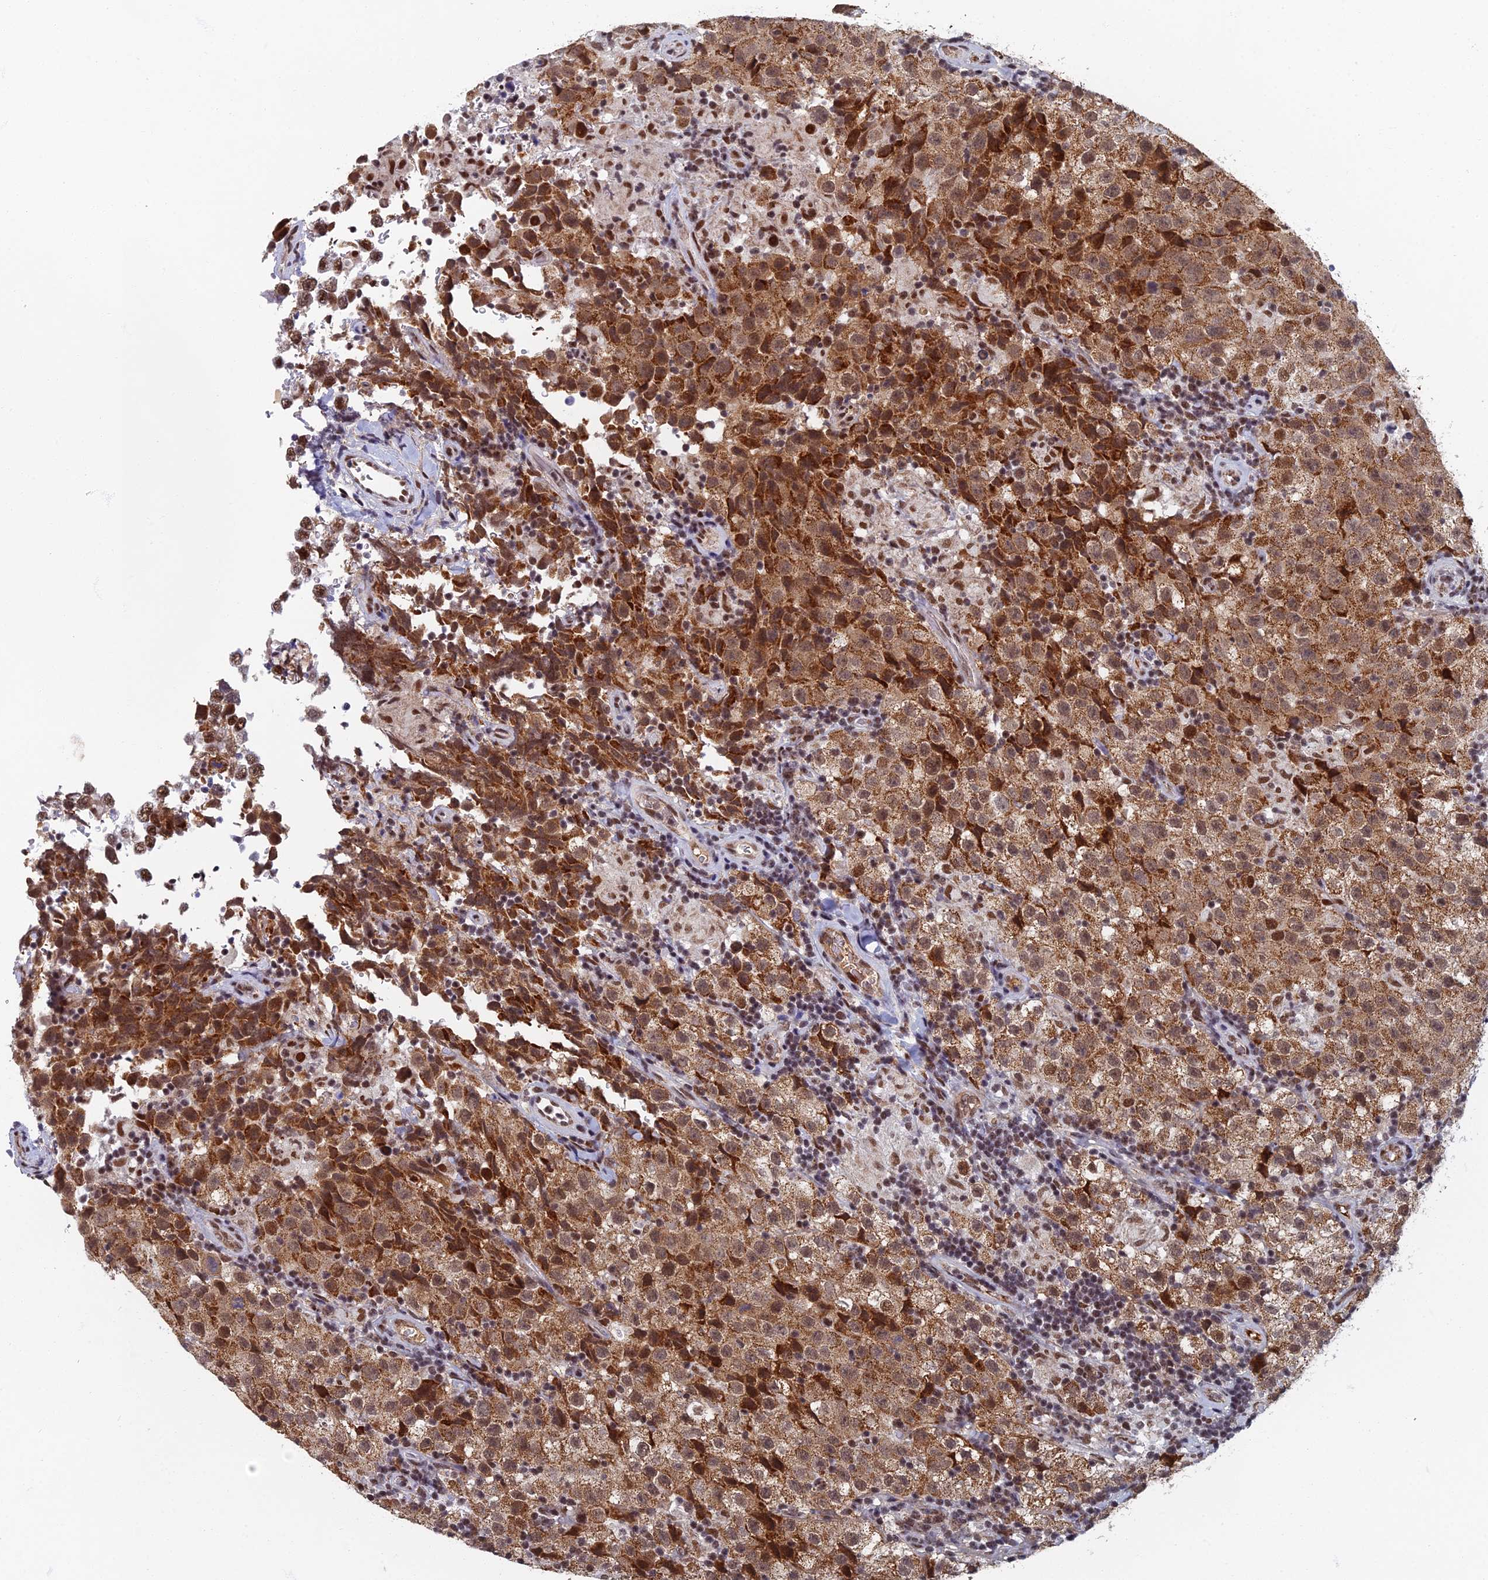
{"staining": {"intensity": "moderate", "quantity": ">75%", "location": "cytoplasmic/membranous,nuclear"}, "tissue": "testis cancer", "cell_type": "Tumor cells", "image_type": "cancer", "snomed": [{"axis": "morphology", "description": "Seminoma, NOS"}, {"axis": "morphology", "description": "Carcinoma, Embryonal, NOS"}, {"axis": "topography", "description": "Testis"}], "caption": "A high-resolution micrograph shows immunohistochemistry (IHC) staining of testis cancer (embryonal carcinoma), which reveals moderate cytoplasmic/membranous and nuclear expression in about >75% of tumor cells.", "gene": "TAF13", "patient": {"sex": "male", "age": 41}}